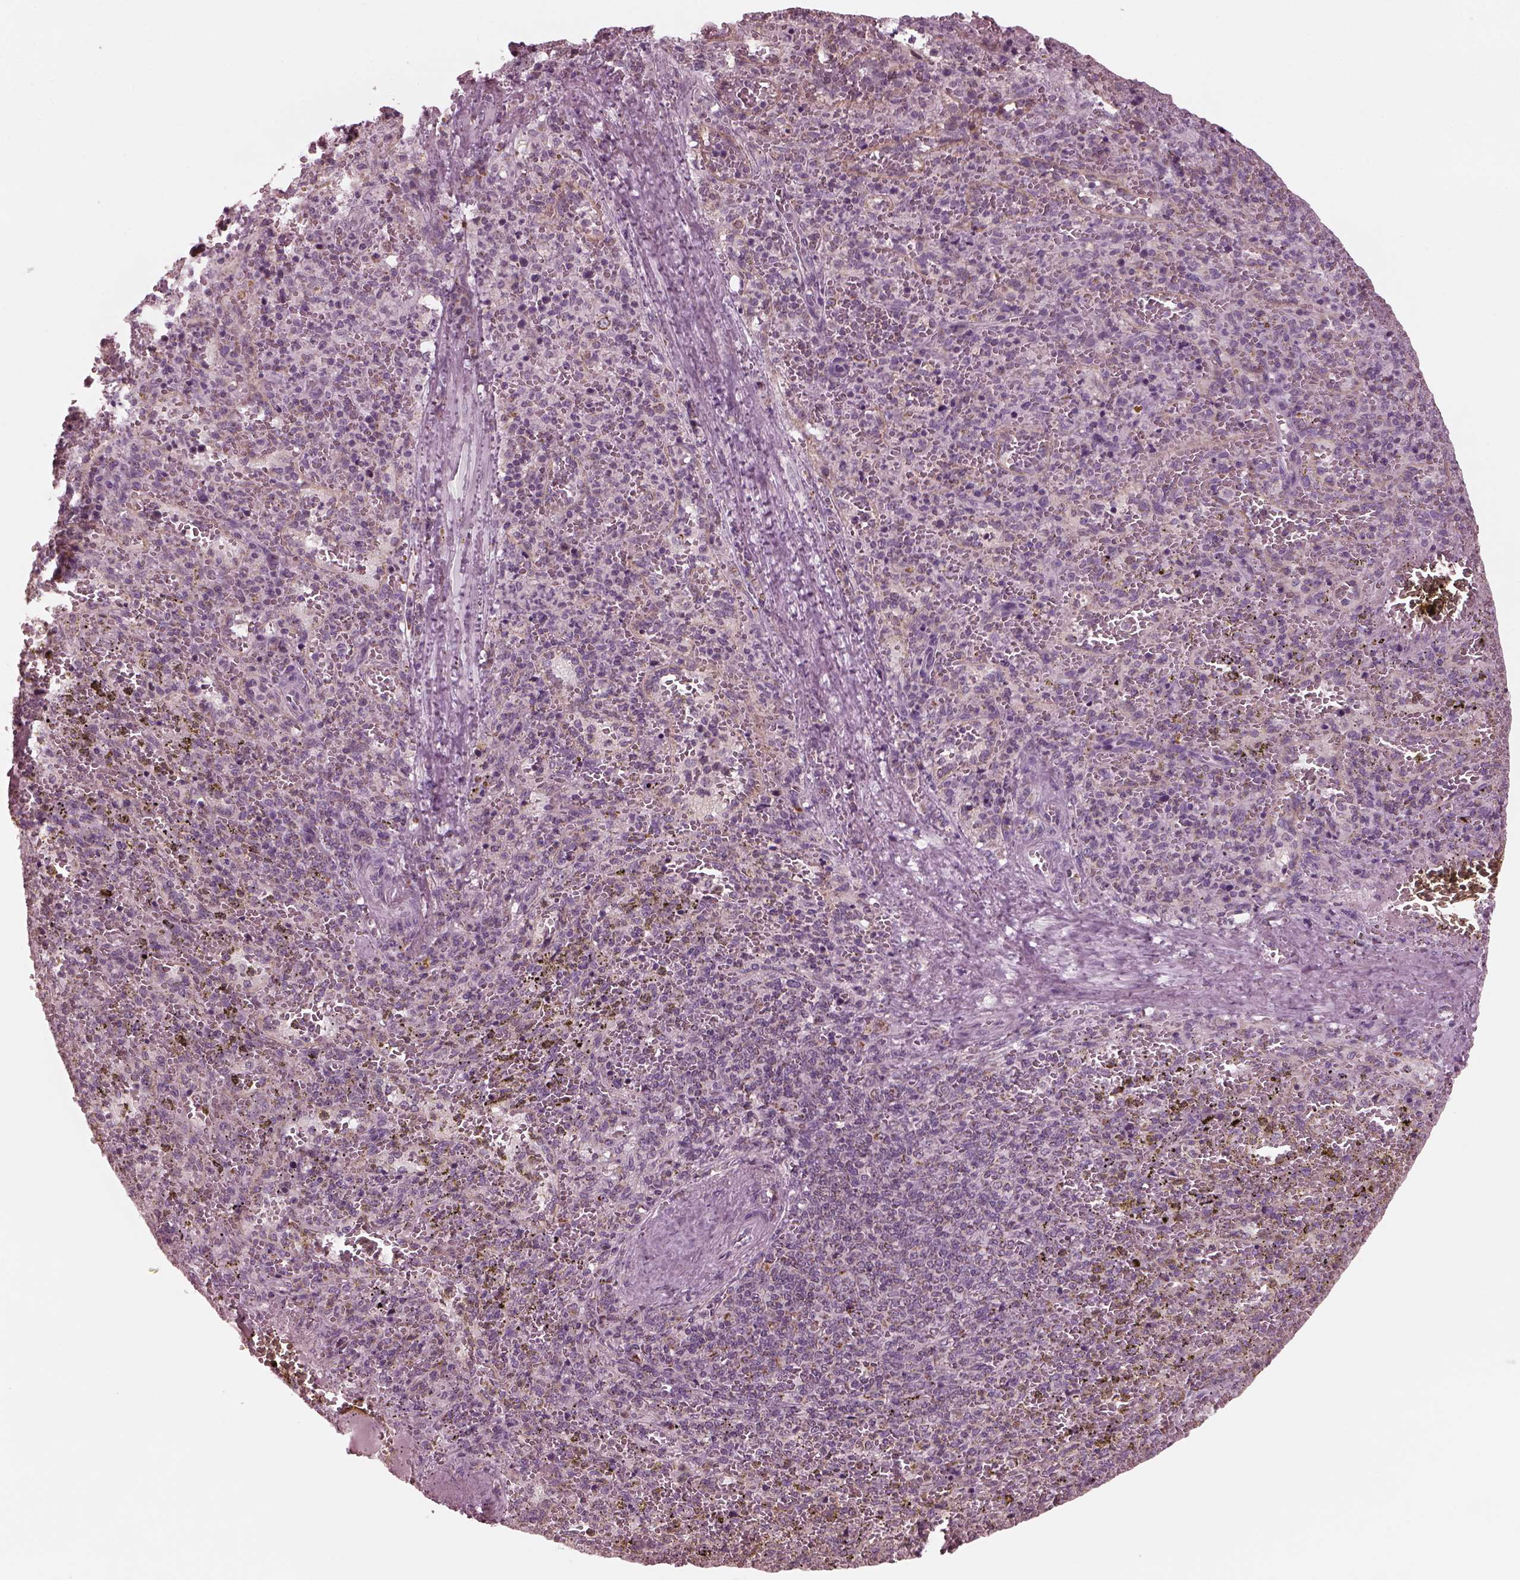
{"staining": {"intensity": "moderate", "quantity": "<25%", "location": "cytoplasmic/membranous"}, "tissue": "spleen", "cell_type": "Cells in red pulp", "image_type": "normal", "snomed": [{"axis": "morphology", "description": "Normal tissue, NOS"}, {"axis": "topography", "description": "Spleen"}], "caption": "Brown immunohistochemical staining in benign spleen displays moderate cytoplasmic/membranous expression in approximately <25% of cells in red pulp.", "gene": "CELSR3", "patient": {"sex": "female", "age": 50}}